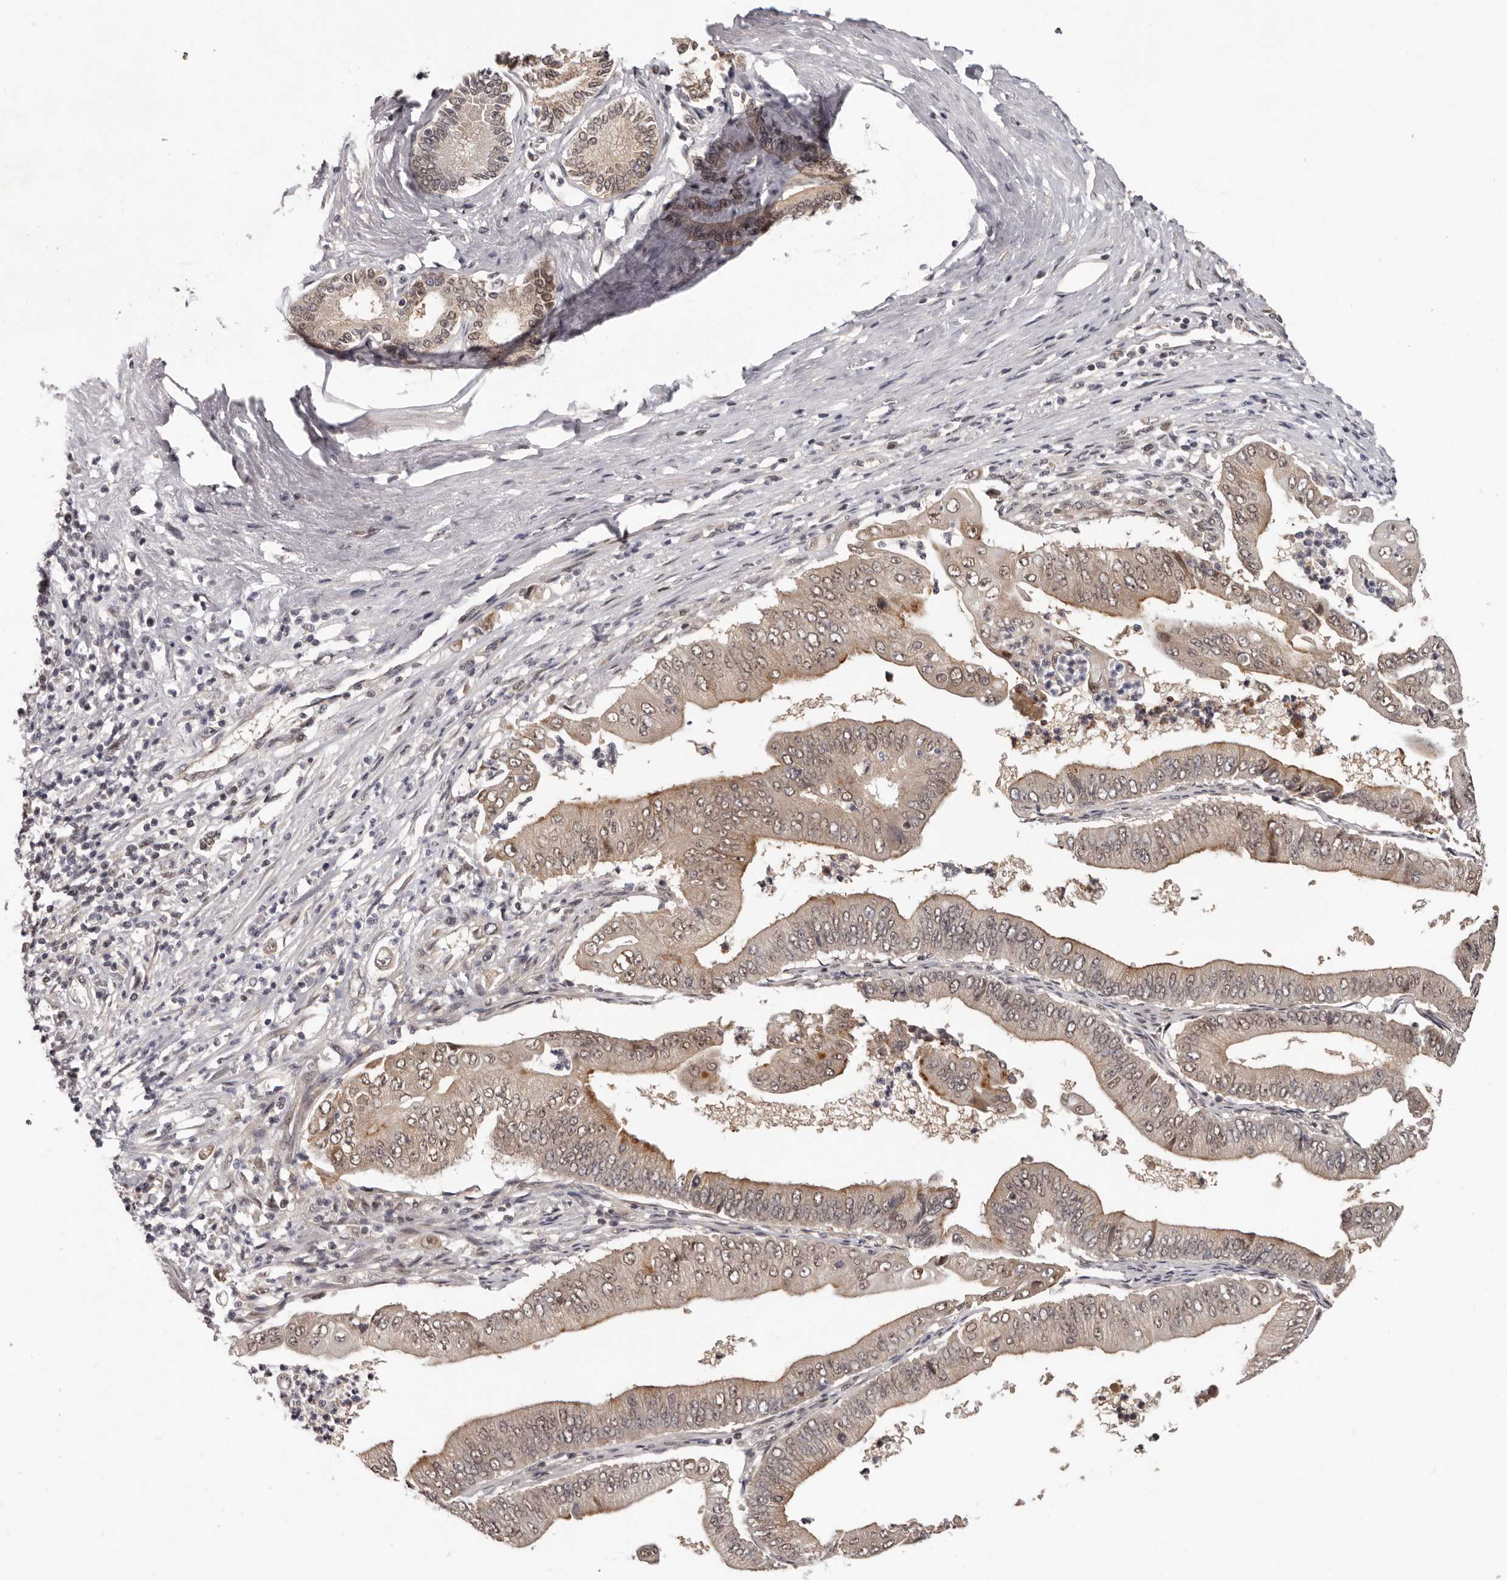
{"staining": {"intensity": "strong", "quantity": "25%-75%", "location": "cytoplasmic/membranous,nuclear"}, "tissue": "pancreatic cancer", "cell_type": "Tumor cells", "image_type": "cancer", "snomed": [{"axis": "morphology", "description": "Adenocarcinoma, NOS"}, {"axis": "topography", "description": "Pancreas"}], "caption": "Tumor cells show high levels of strong cytoplasmic/membranous and nuclear expression in about 25%-75% of cells in human adenocarcinoma (pancreatic). (Brightfield microscopy of DAB IHC at high magnification).", "gene": "TBX5", "patient": {"sex": "female", "age": 77}}